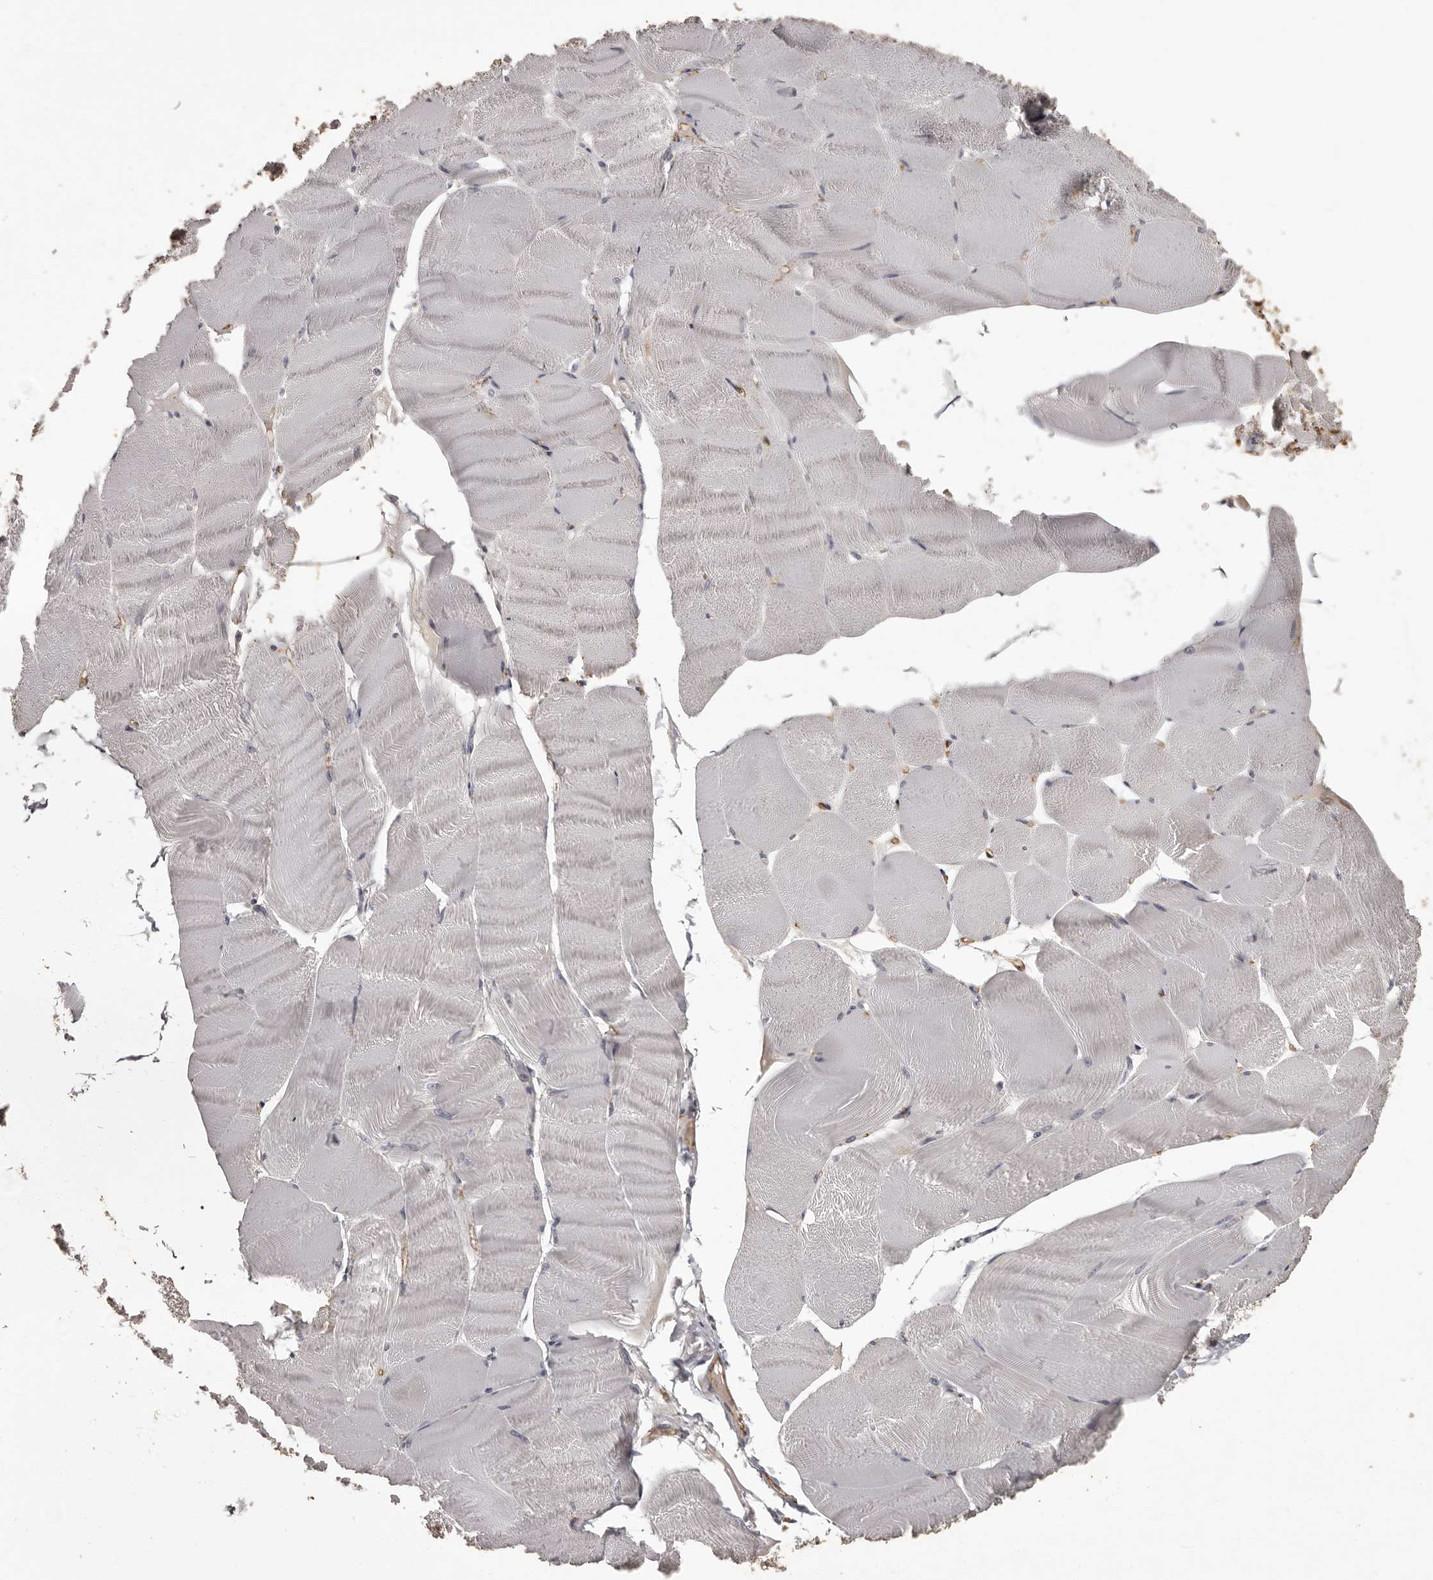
{"staining": {"intensity": "negative", "quantity": "none", "location": "none"}, "tissue": "skeletal muscle", "cell_type": "Myocytes", "image_type": "normal", "snomed": [{"axis": "morphology", "description": "Normal tissue, NOS"}, {"axis": "morphology", "description": "Basal cell carcinoma"}, {"axis": "topography", "description": "Skeletal muscle"}], "caption": "Immunohistochemistry of unremarkable skeletal muscle exhibits no positivity in myocytes.", "gene": "GPR78", "patient": {"sex": "female", "age": 64}}